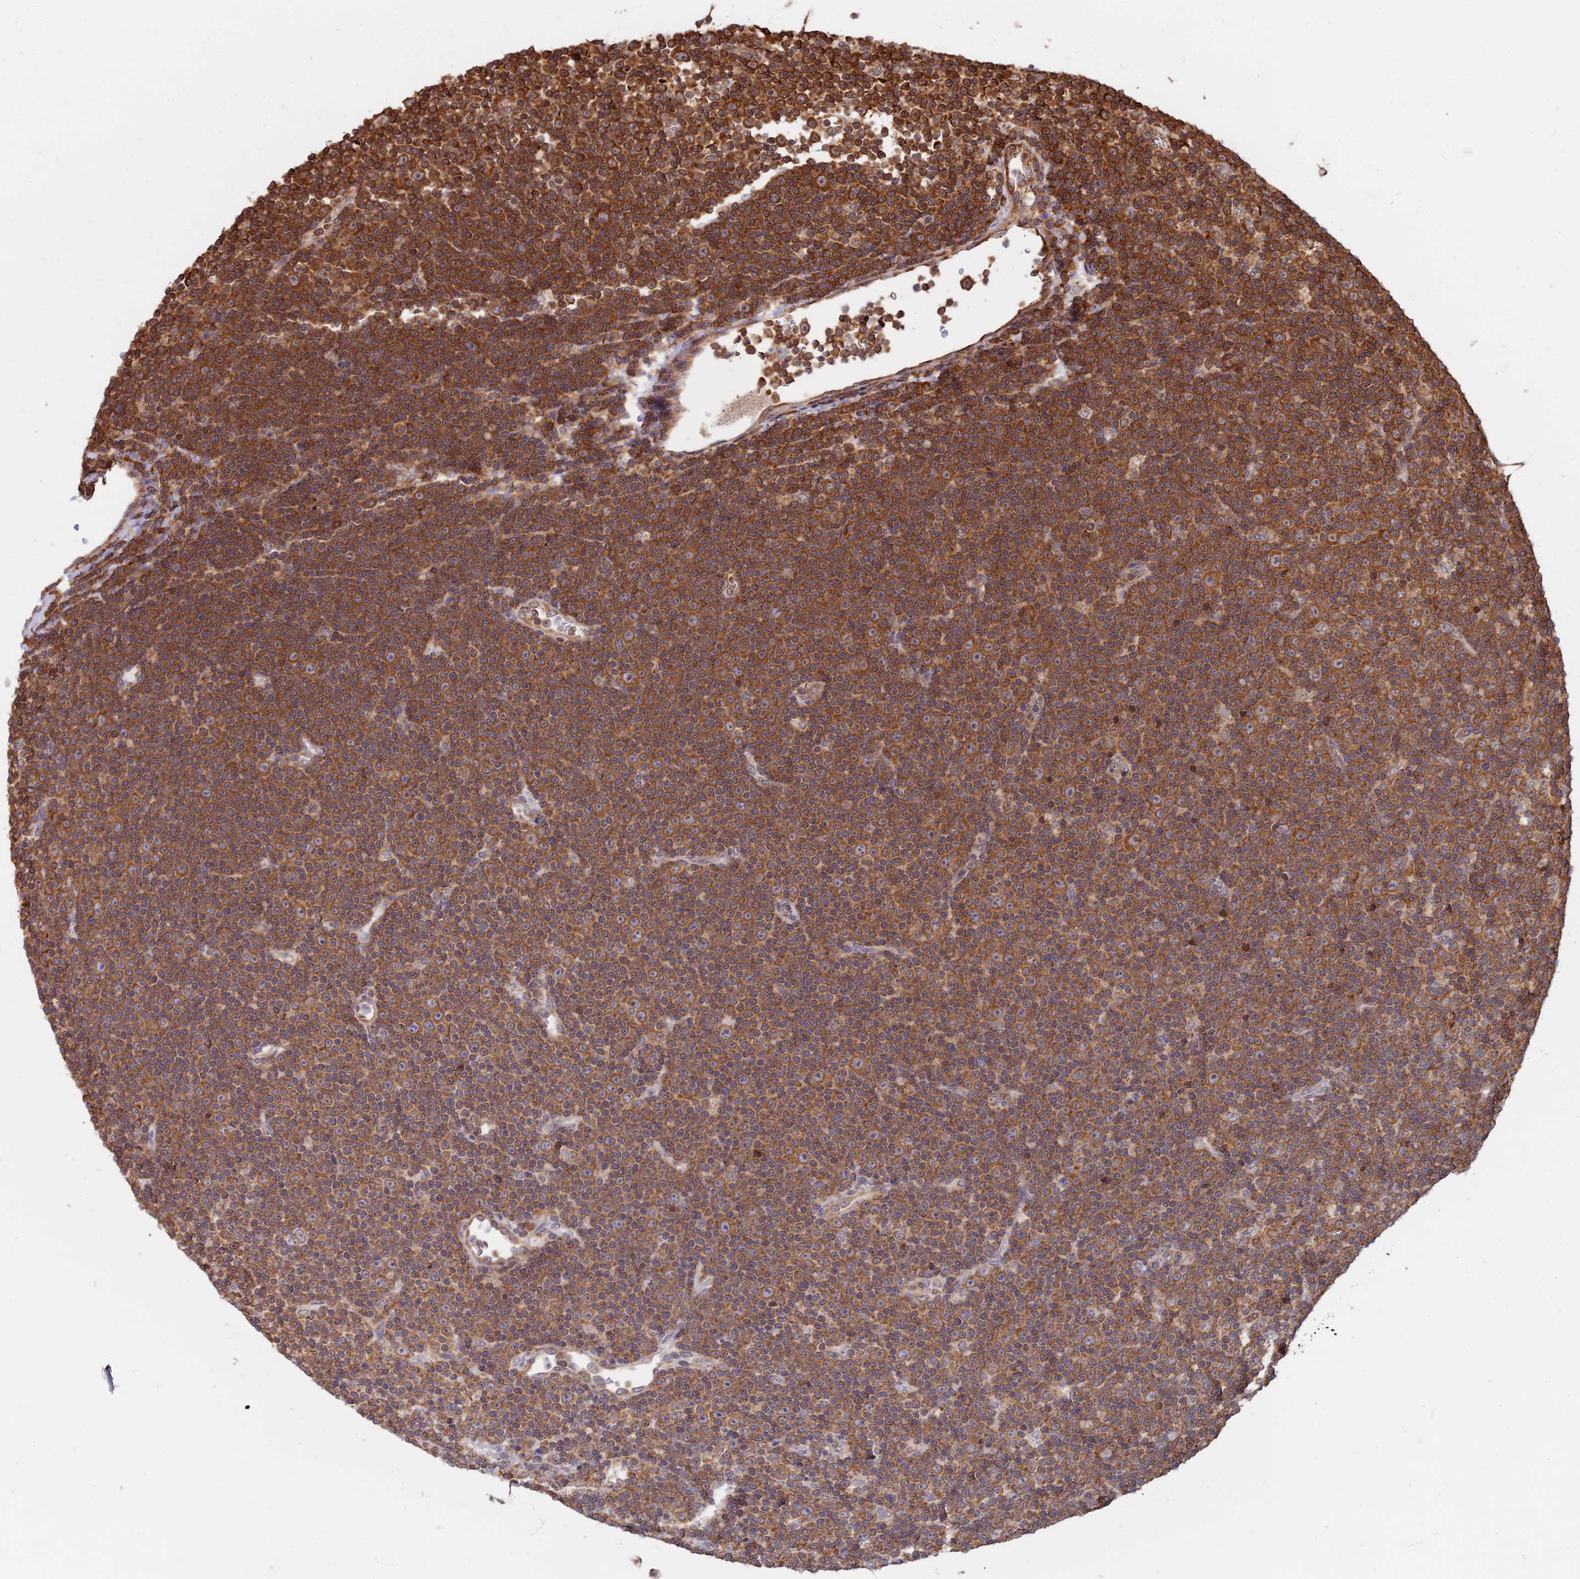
{"staining": {"intensity": "moderate", "quantity": ">75%", "location": "cytoplasmic/membranous"}, "tissue": "lymphoma", "cell_type": "Tumor cells", "image_type": "cancer", "snomed": [{"axis": "morphology", "description": "Malignant lymphoma, non-Hodgkin's type, Low grade"}, {"axis": "topography", "description": "Lymph node"}], "caption": "Protein staining displays moderate cytoplasmic/membranous staining in approximately >75% of tumor cells in malignant lymphoma, non-Hodgkin's type (low-grade). Nuclei are stained in blue.", "gene": "RPL26", "patient": {"sex": "female", "age": 67}}